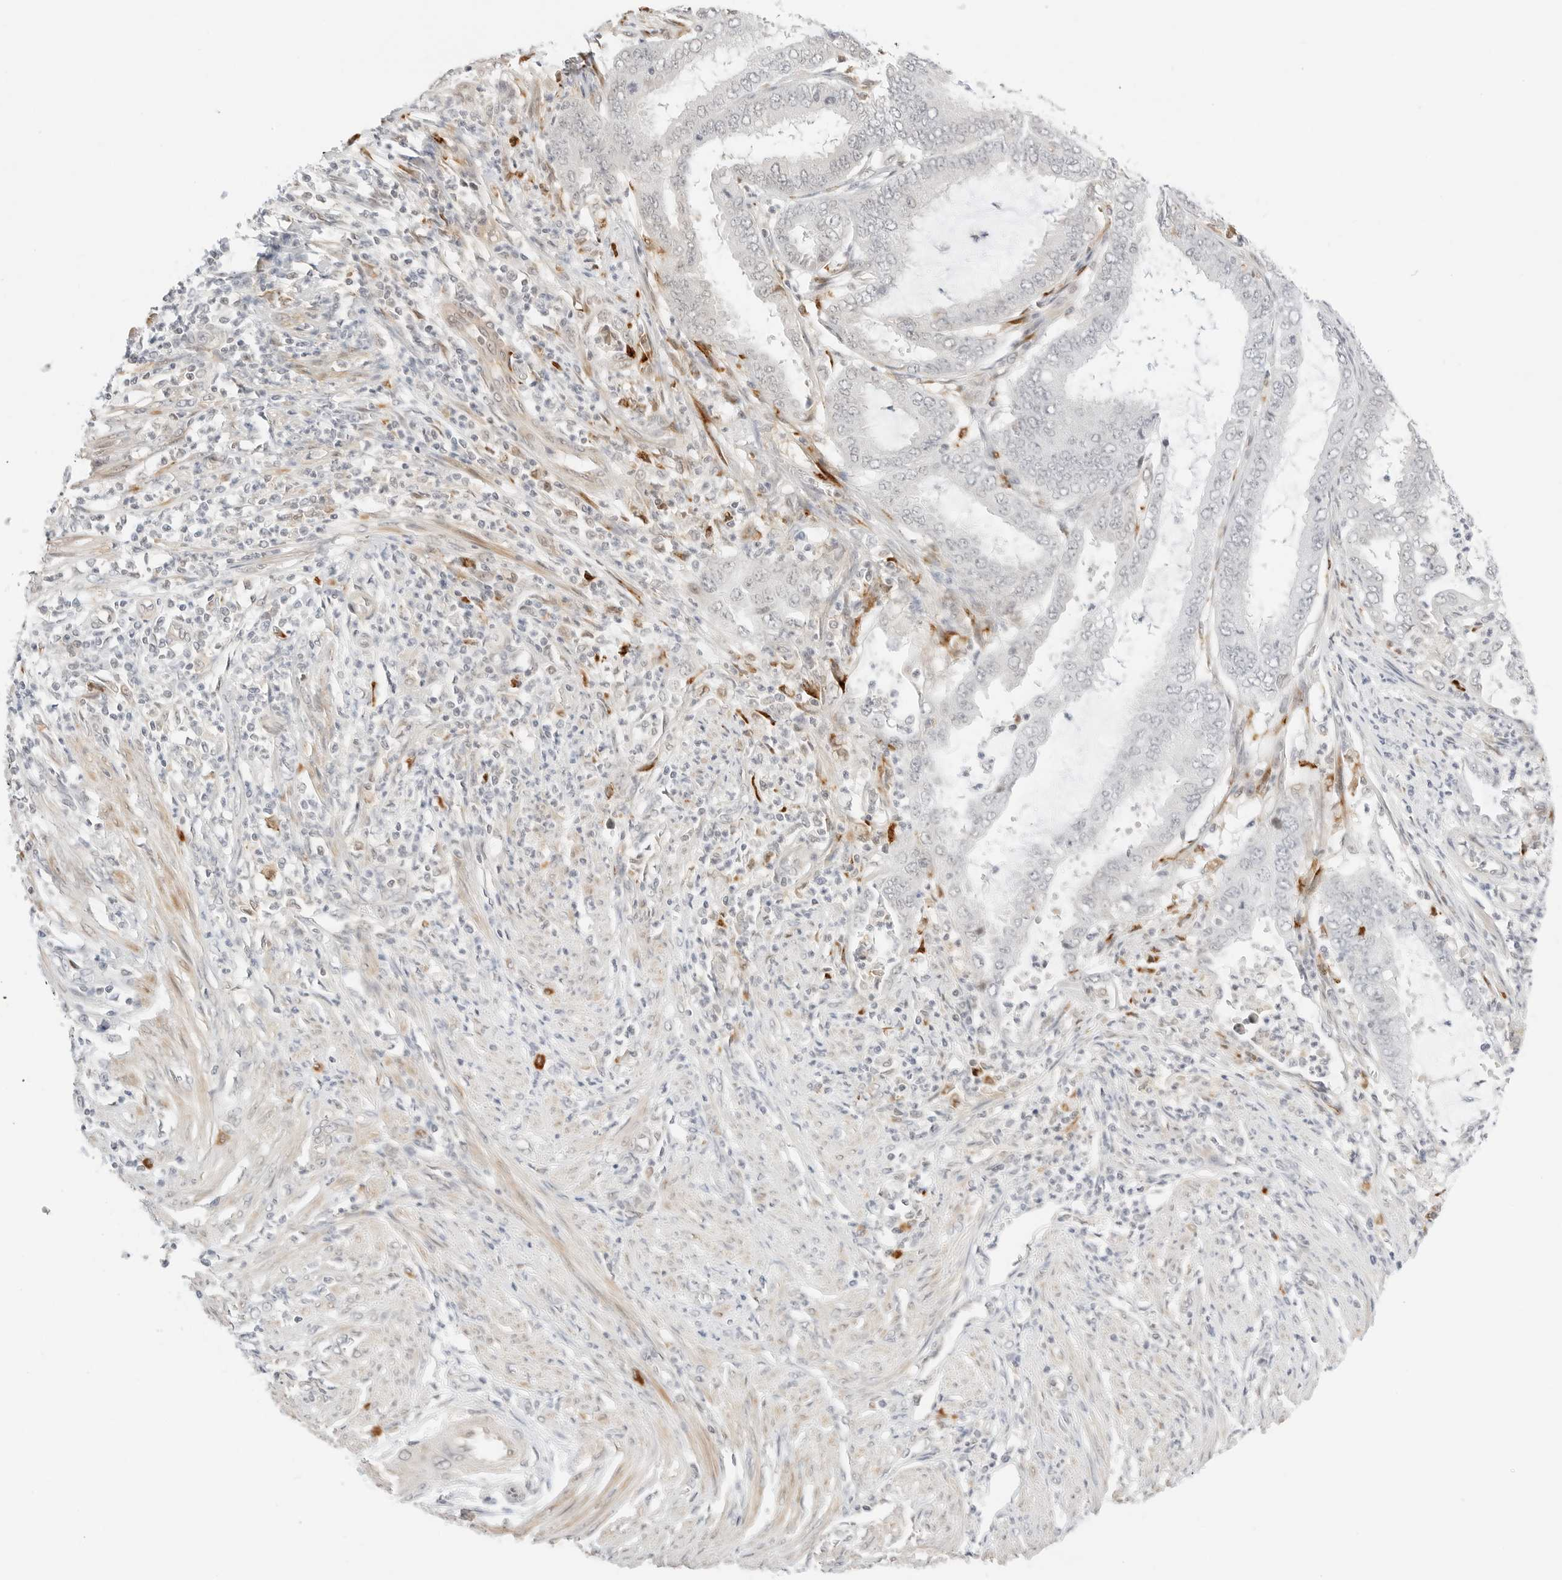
{"staining": {"intensity": "negative", "quantity": "none", "location": "none"}, "tissue": "endometrial cancer", "cell_type": "Tumor cells", "image_type": "cancer", "snomed": [{"axis": "morphology", "description": "Adenocarcinoma, NOS"}, {"axis": "topography", "description": "Endometrium"}], "caption": "The immunohistochemistry histopathology image has no significant expression in tumor cells of endometrial adenocarcinoma tissue.", "gene": "TEKT2", "patient": {"sex": "female", "age": 51}}